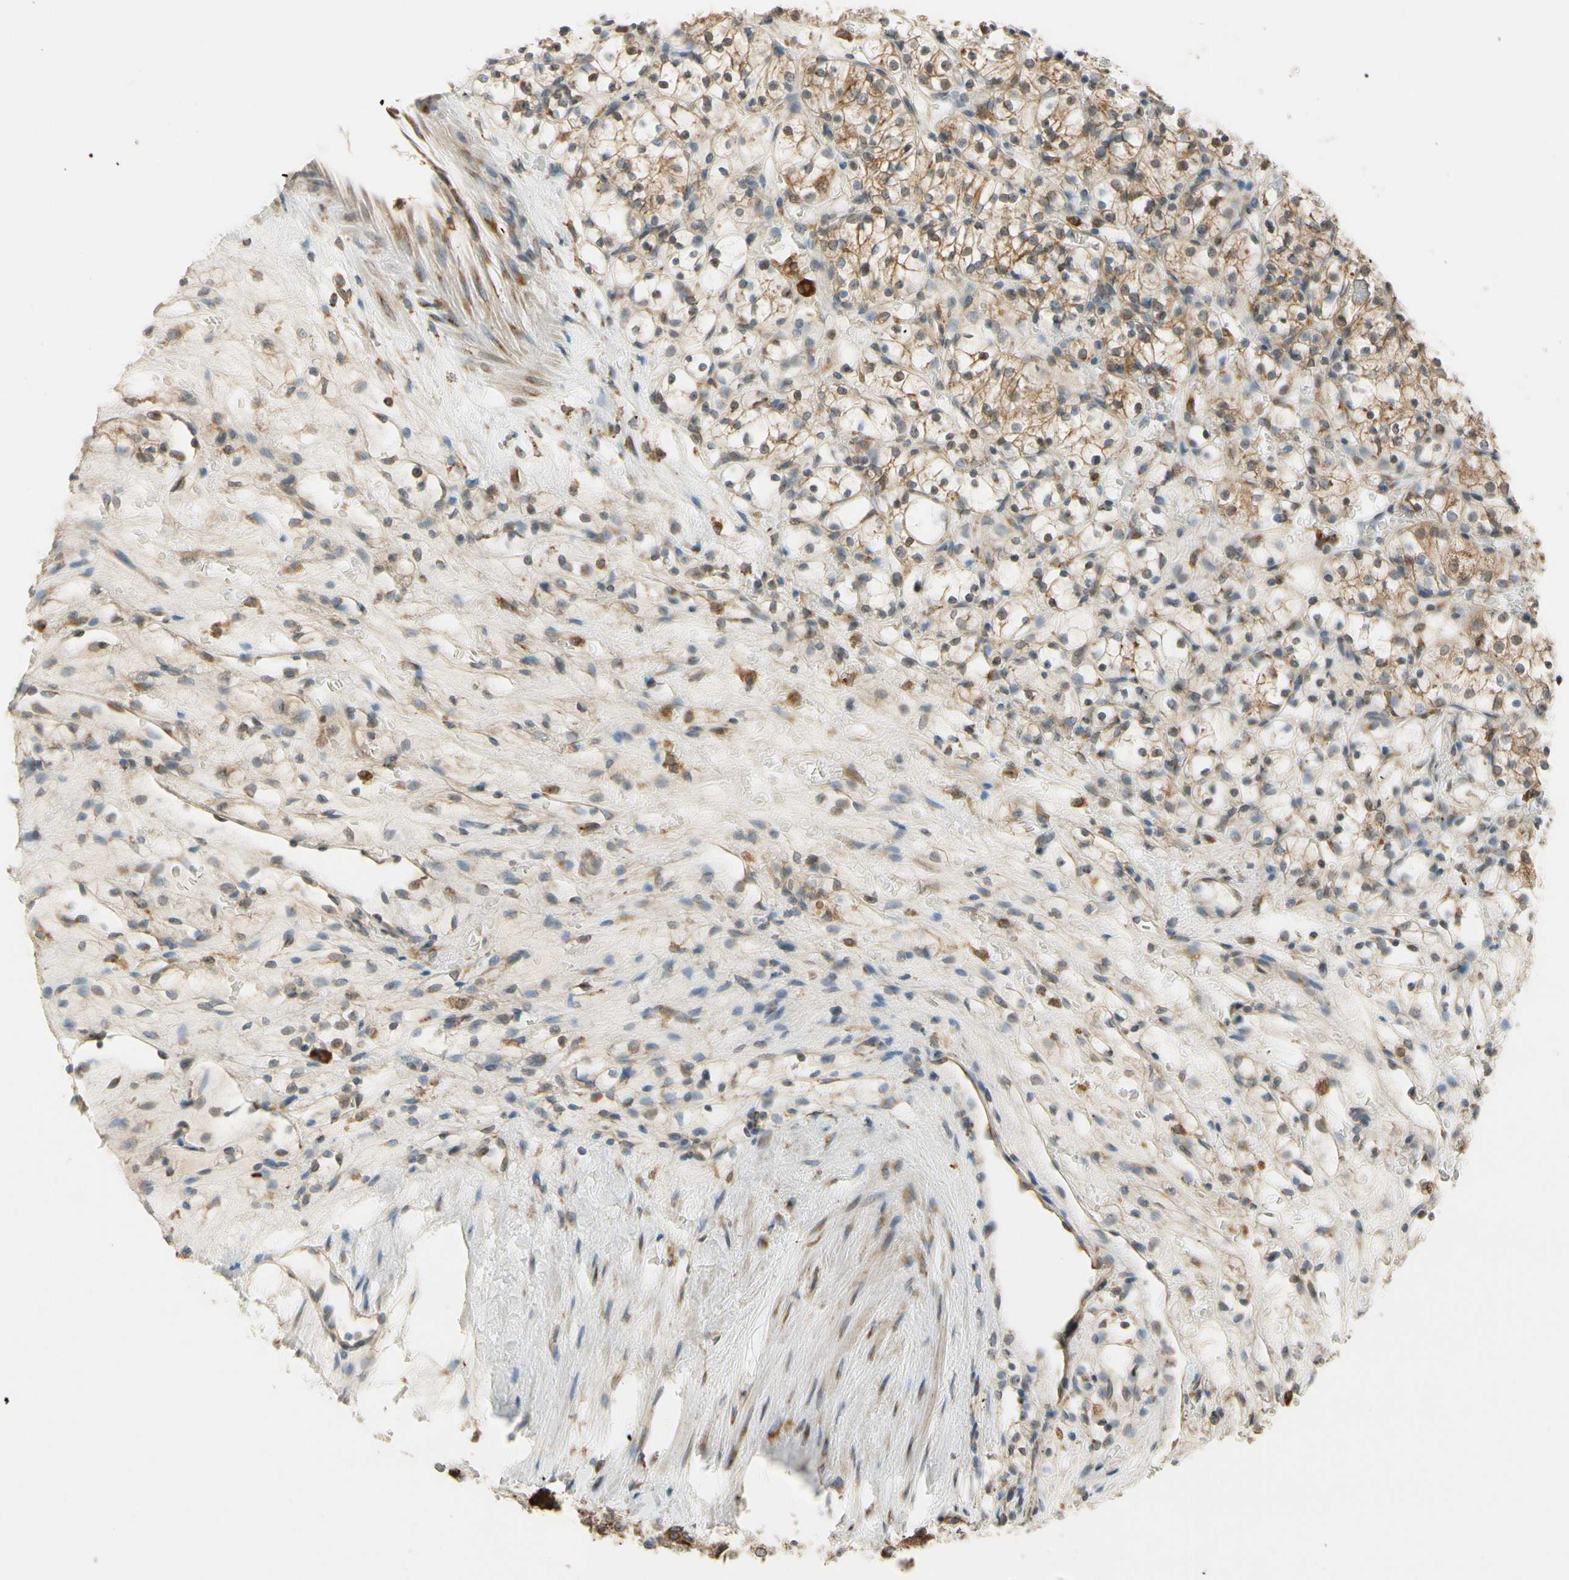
{"staining": {"intensity": "weak", "quantity": ">75%", "location": "cytoplasmic/membranous"}, "tissue": "renal cancer", "cell_type": "Tumor cells", "image_type": "cancer", "snomed": [{"axis": "morphology", "description": "Adenocarcinoma, NOS"}, {"axis": "topography", "description": "Kidney"}], "caption": "About >75% of tumor cells in human adenocarcinoma (renal) demonstrate weak cytoplasmic/membranous protein positivity as visualized by brown immunohistochemical staining.", "gene": "RPN2", "patient": {"sex": "female", "age": 60}}